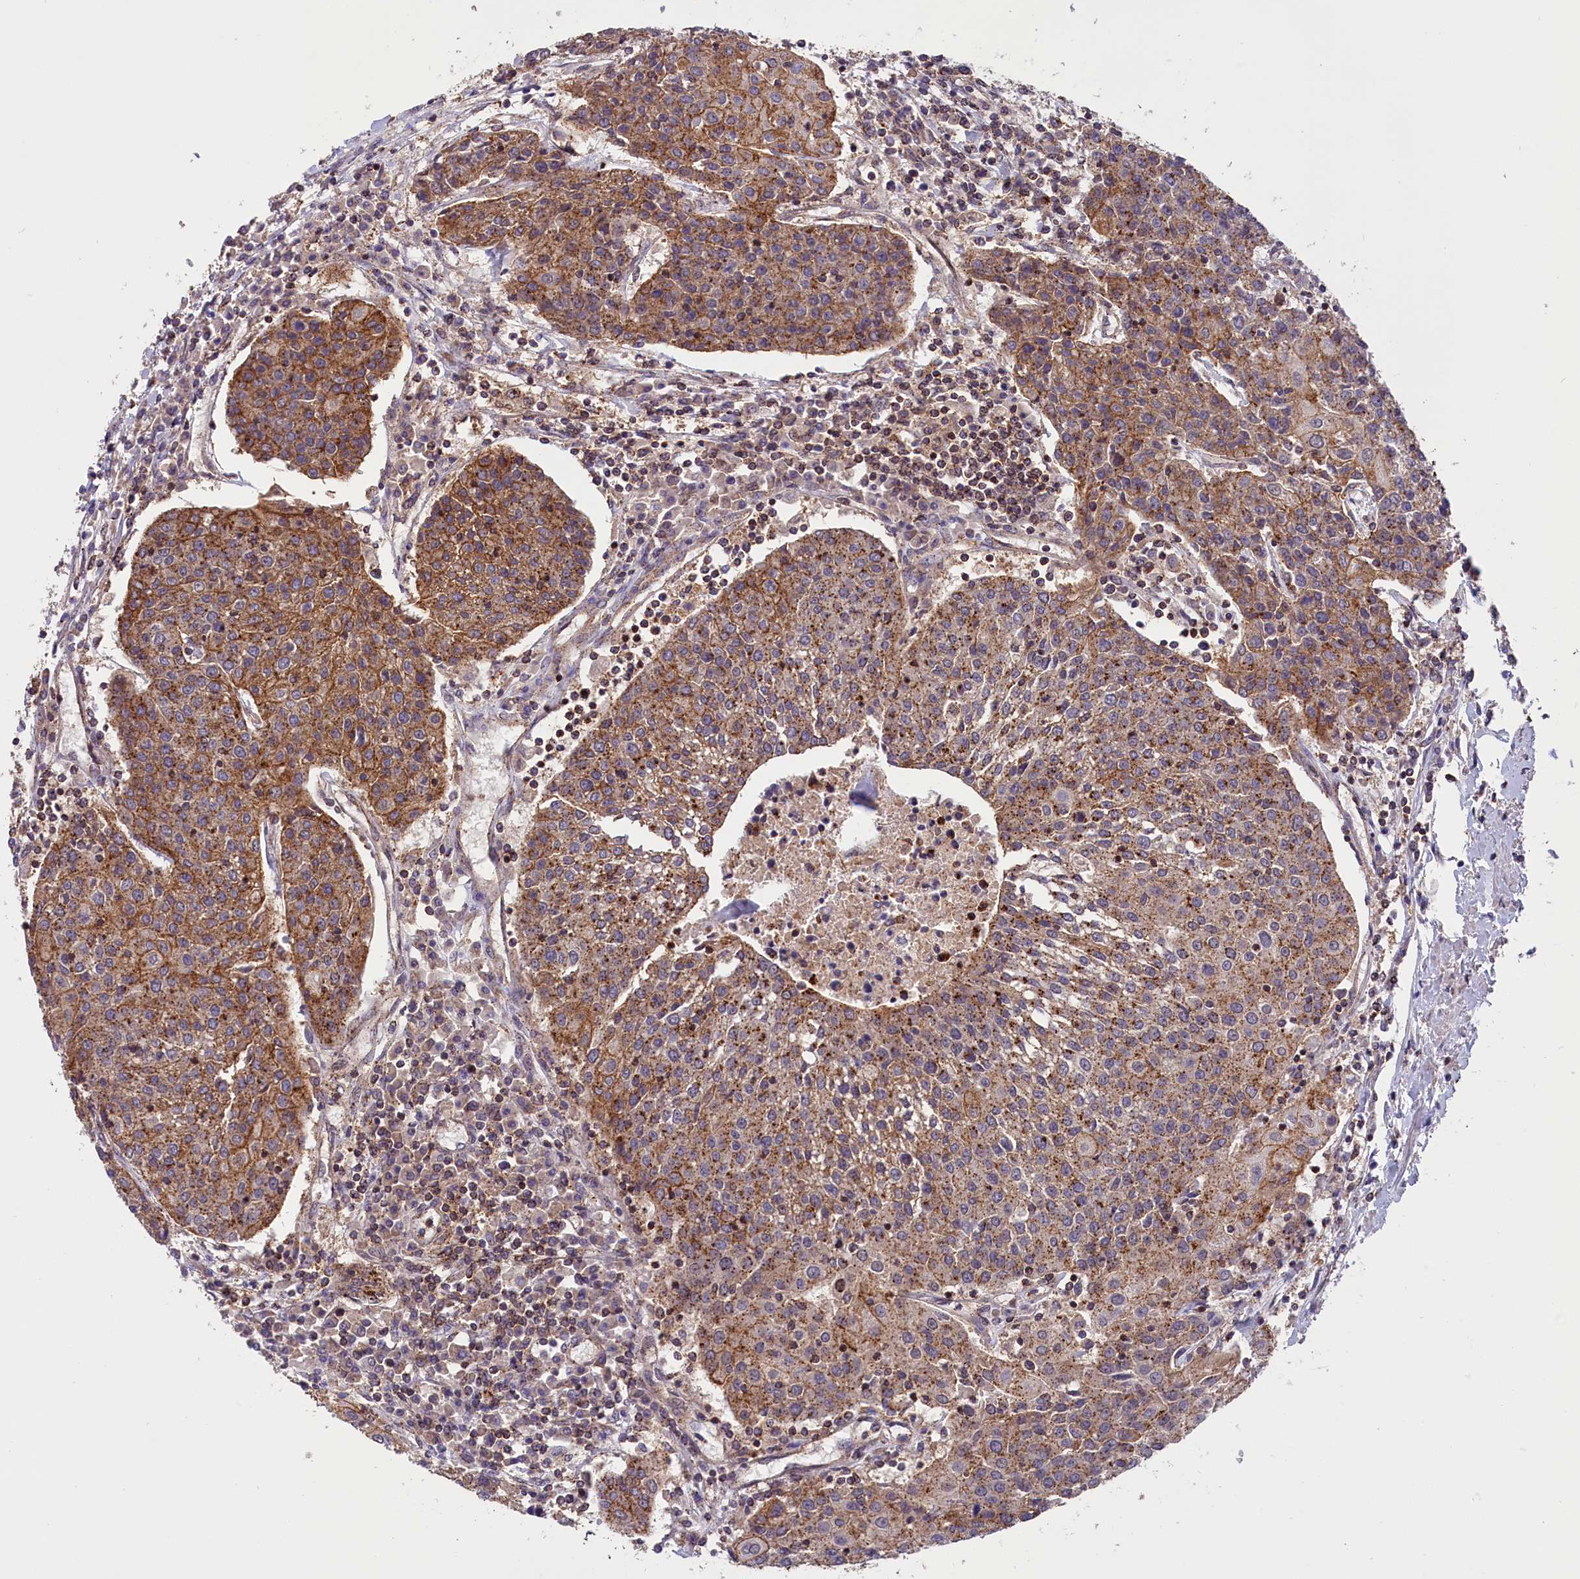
{"staining": {"intensity": "moderate", "quantity": ">75%", "location": "cytoplasmic/membranous"}, "tissue": "urothelial cancer", "cell_type": "Tumor cells", "image_type": "cancer", "snomed": [{"axis": "morphology", "description": "Urothelial carcinoma, High grade"}, {"axis": "topography", "description": "Urinary bladder"}], "caption": "Tumor cells display medium levels of moderate cytoplasmic/membranous staining in approximately >75% of cells in urothelial carcinoma (high-grade). The staining was performed using DAB, with brown indicating positive protein expression. Nuclei are stained blue with hematoxylin.", "gene": "IST1", "patient": {"sex": "female", "age": 85}}